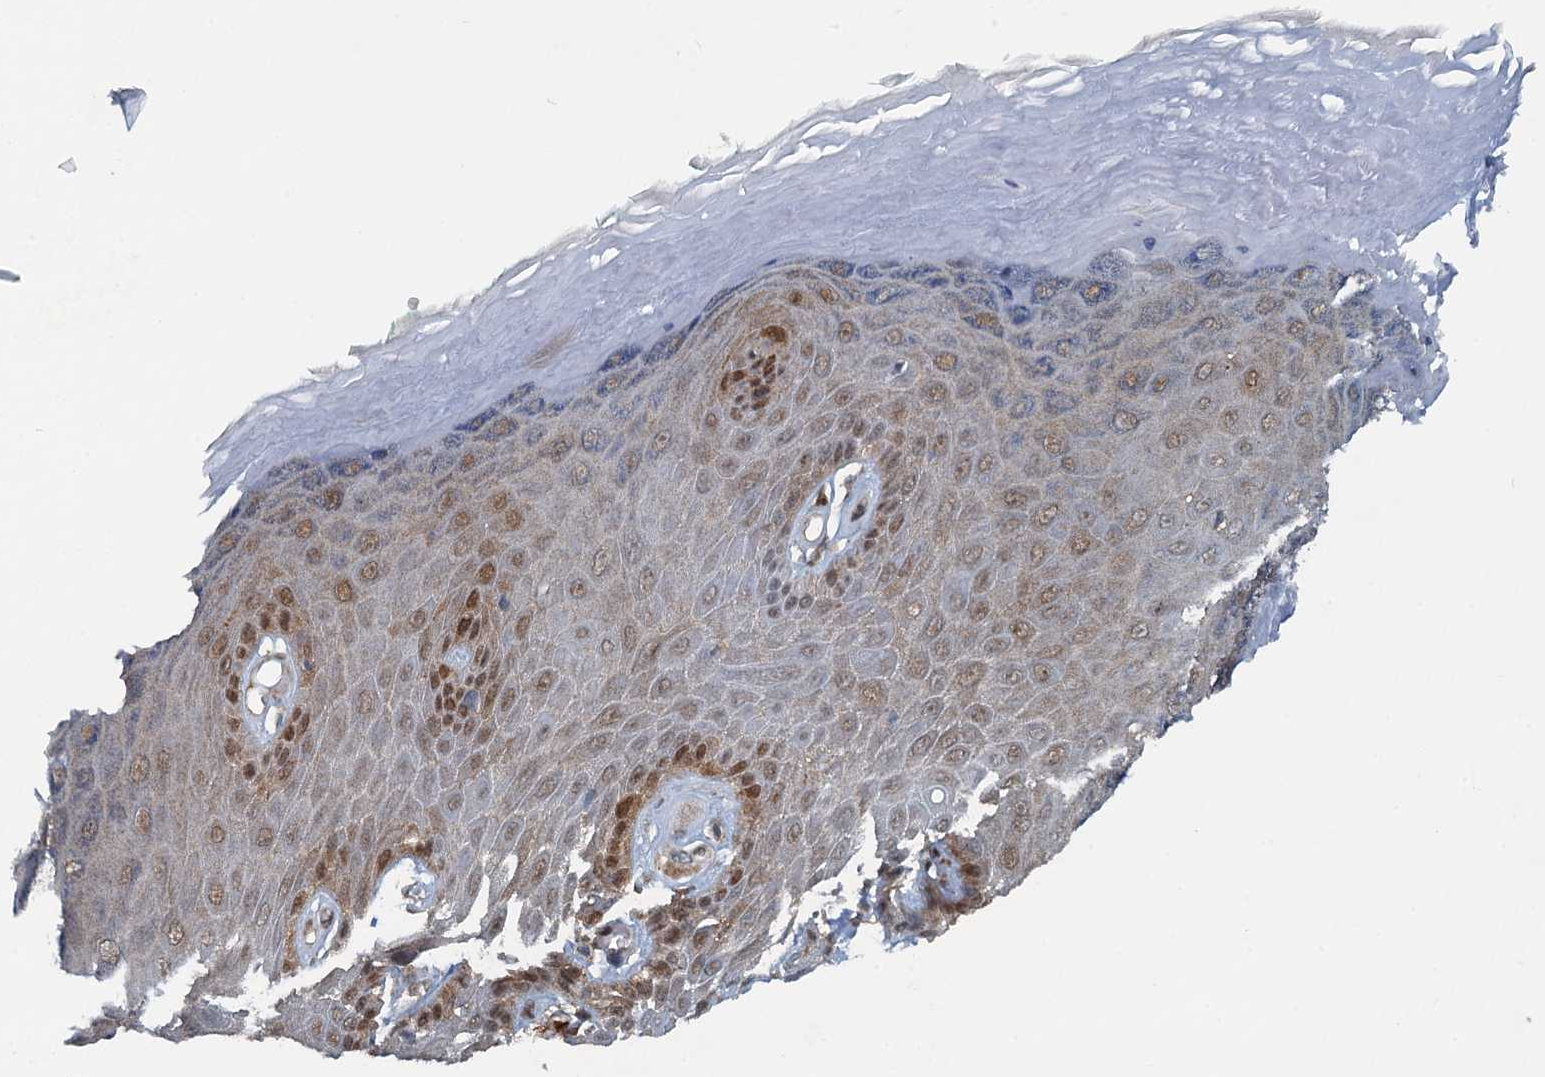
{"staining": {"intensity": "moderate", "quantity": "25%-75%", "location": "cytoplasmic/membranous,nuclear"}, "tissue": "skin", "cell_type": "Epidermal cells", "image_type": "normal", "snomed": [{"axis": "morphology", "description": "Normal tissue, NOS"}, {"axis": "topography", "description": "Anal"}], "caption": "This histopathology image exhibits immunohistochemistry staining of normal skin, with medium moderate cytoplasmic/membranous,nuclear expression in about 25%-75% of epidermal cells.", "gene": "GPI", "patient": {"sex": "male", "age": 78}}